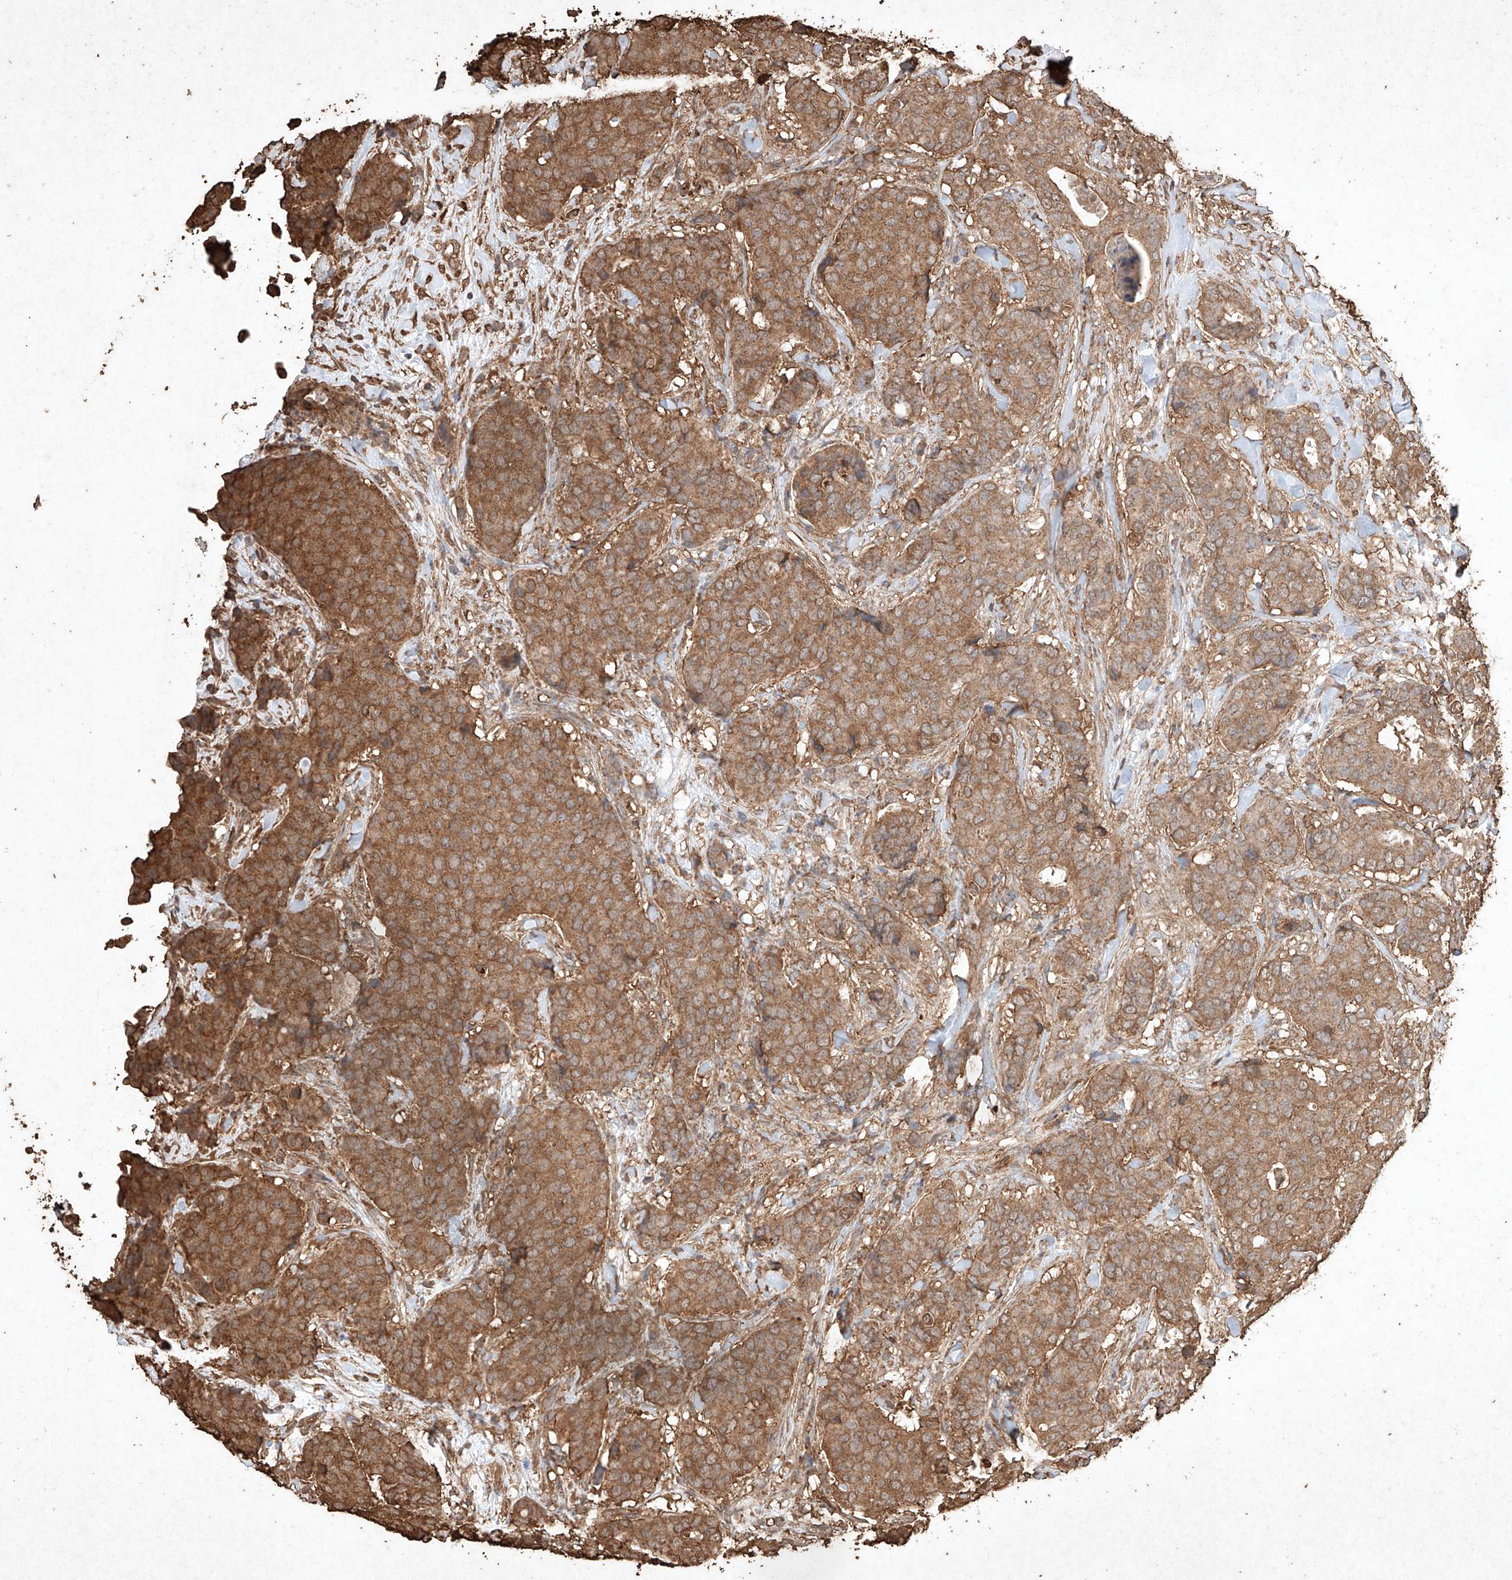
{"staining": {"intensity": "moderate", "quantity": ">75%", "location": "cytoplasmic/membranous"}, "tissue": "breast cancer", "cell_type": "Tumor cells", "image_type": "cancer", "snomed": [{"axis": "morphology", "description": "Duct carcinoma"}, {"axis": "topography", "description": "Breast"}], "caption": "A brown stain highlights moderate cytoplasmic/membranous expression of a protein in human breast cancer (intraductal carcinoma) tumor cells.", "gene": "M6PR", "patient": {"sex": "female", "age": 75}}